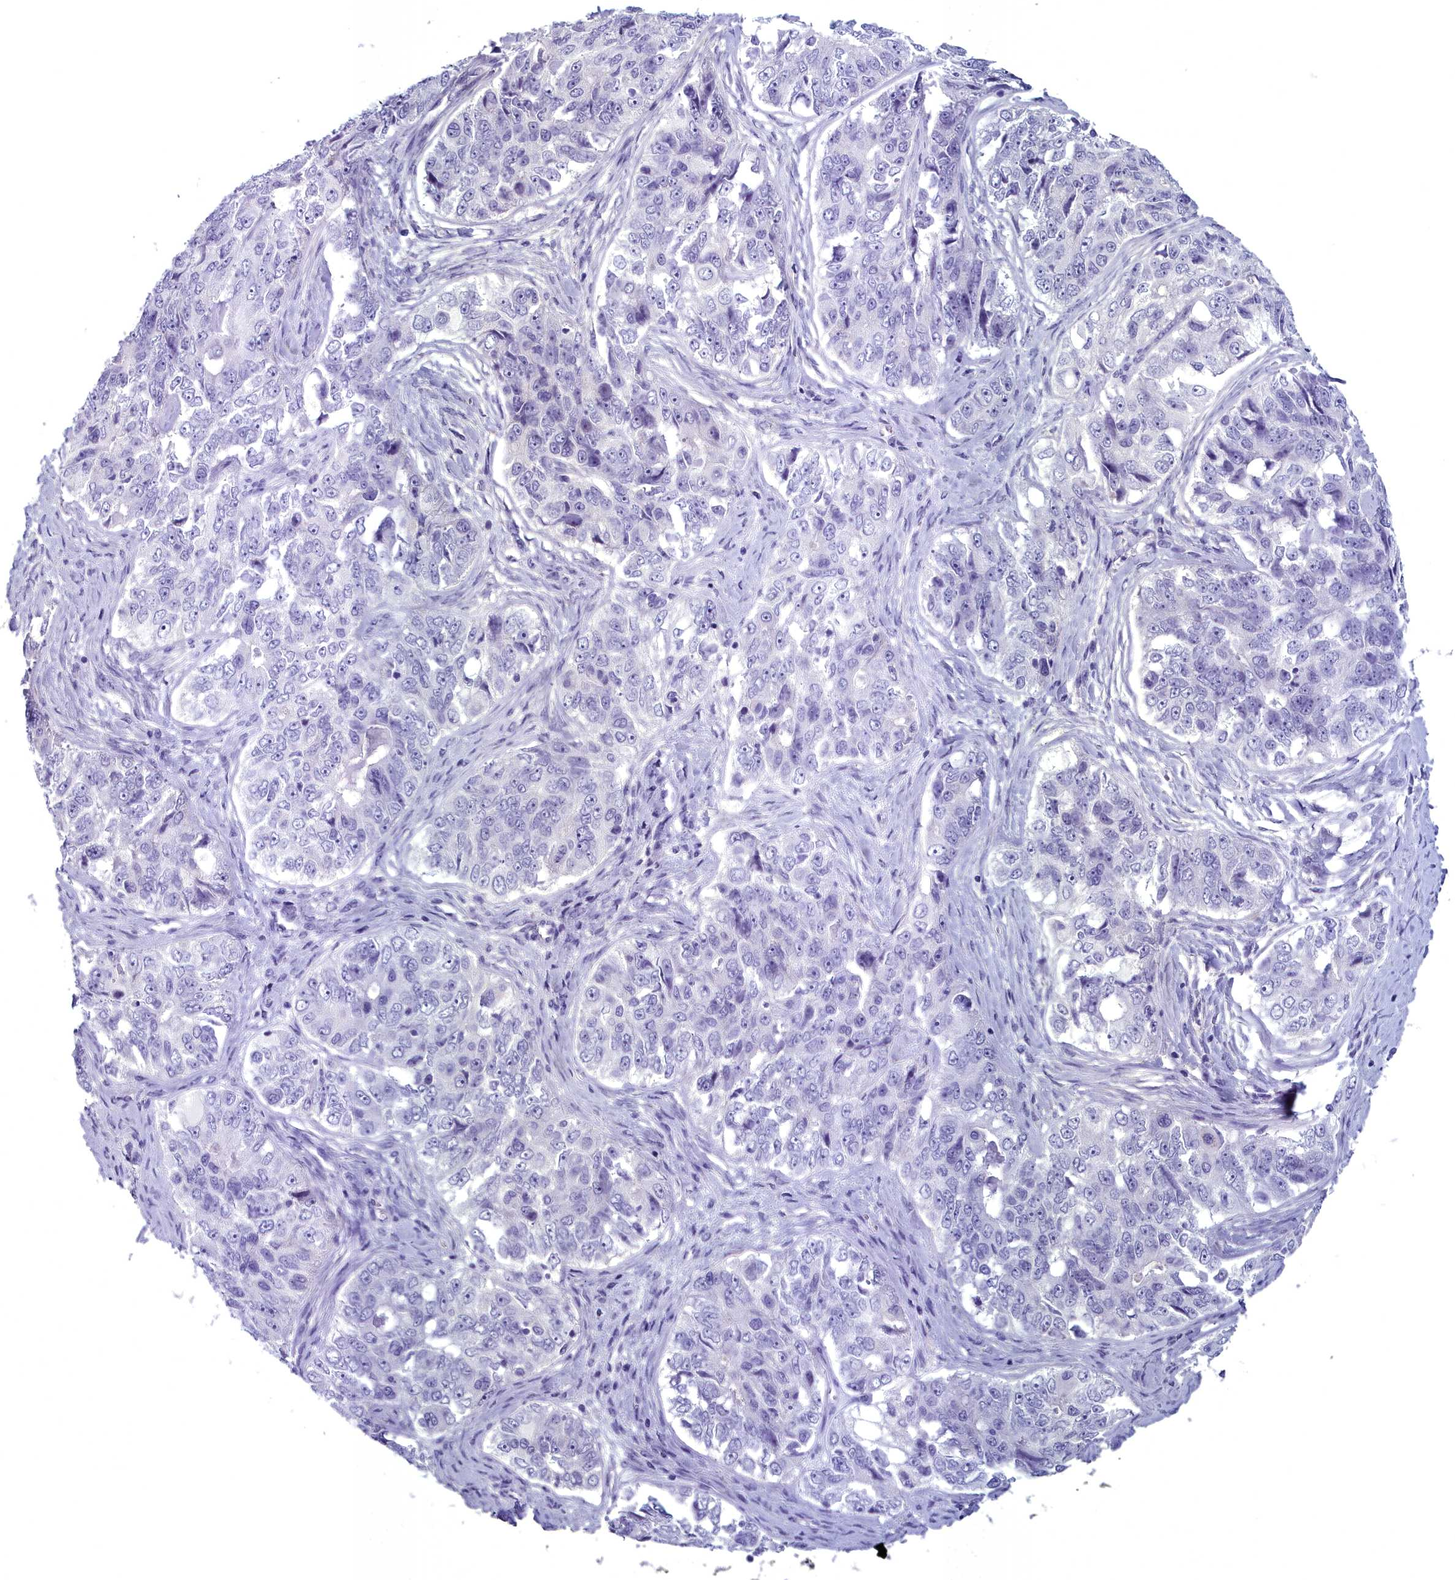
{"staining": {"intensity": "negative", "quantity": "none", "location": "none"}, "tissue": "ovarian cancer", "cell_type": "Tumor cells", "image_type": "cancer", "snomed": [{"axis": "morphology", "description": "Carcinoma, endometroid"}, {"axis": "topography", "description": "Ovary"}], "caption": "IHC micrograph of ovarian cancer (endometroid carcinoma) stained for a protein (brown), which demonstrates no positivity in tumor cells.", "gene": "MAP6", "patient": {"sex": "female", "age": 51}}